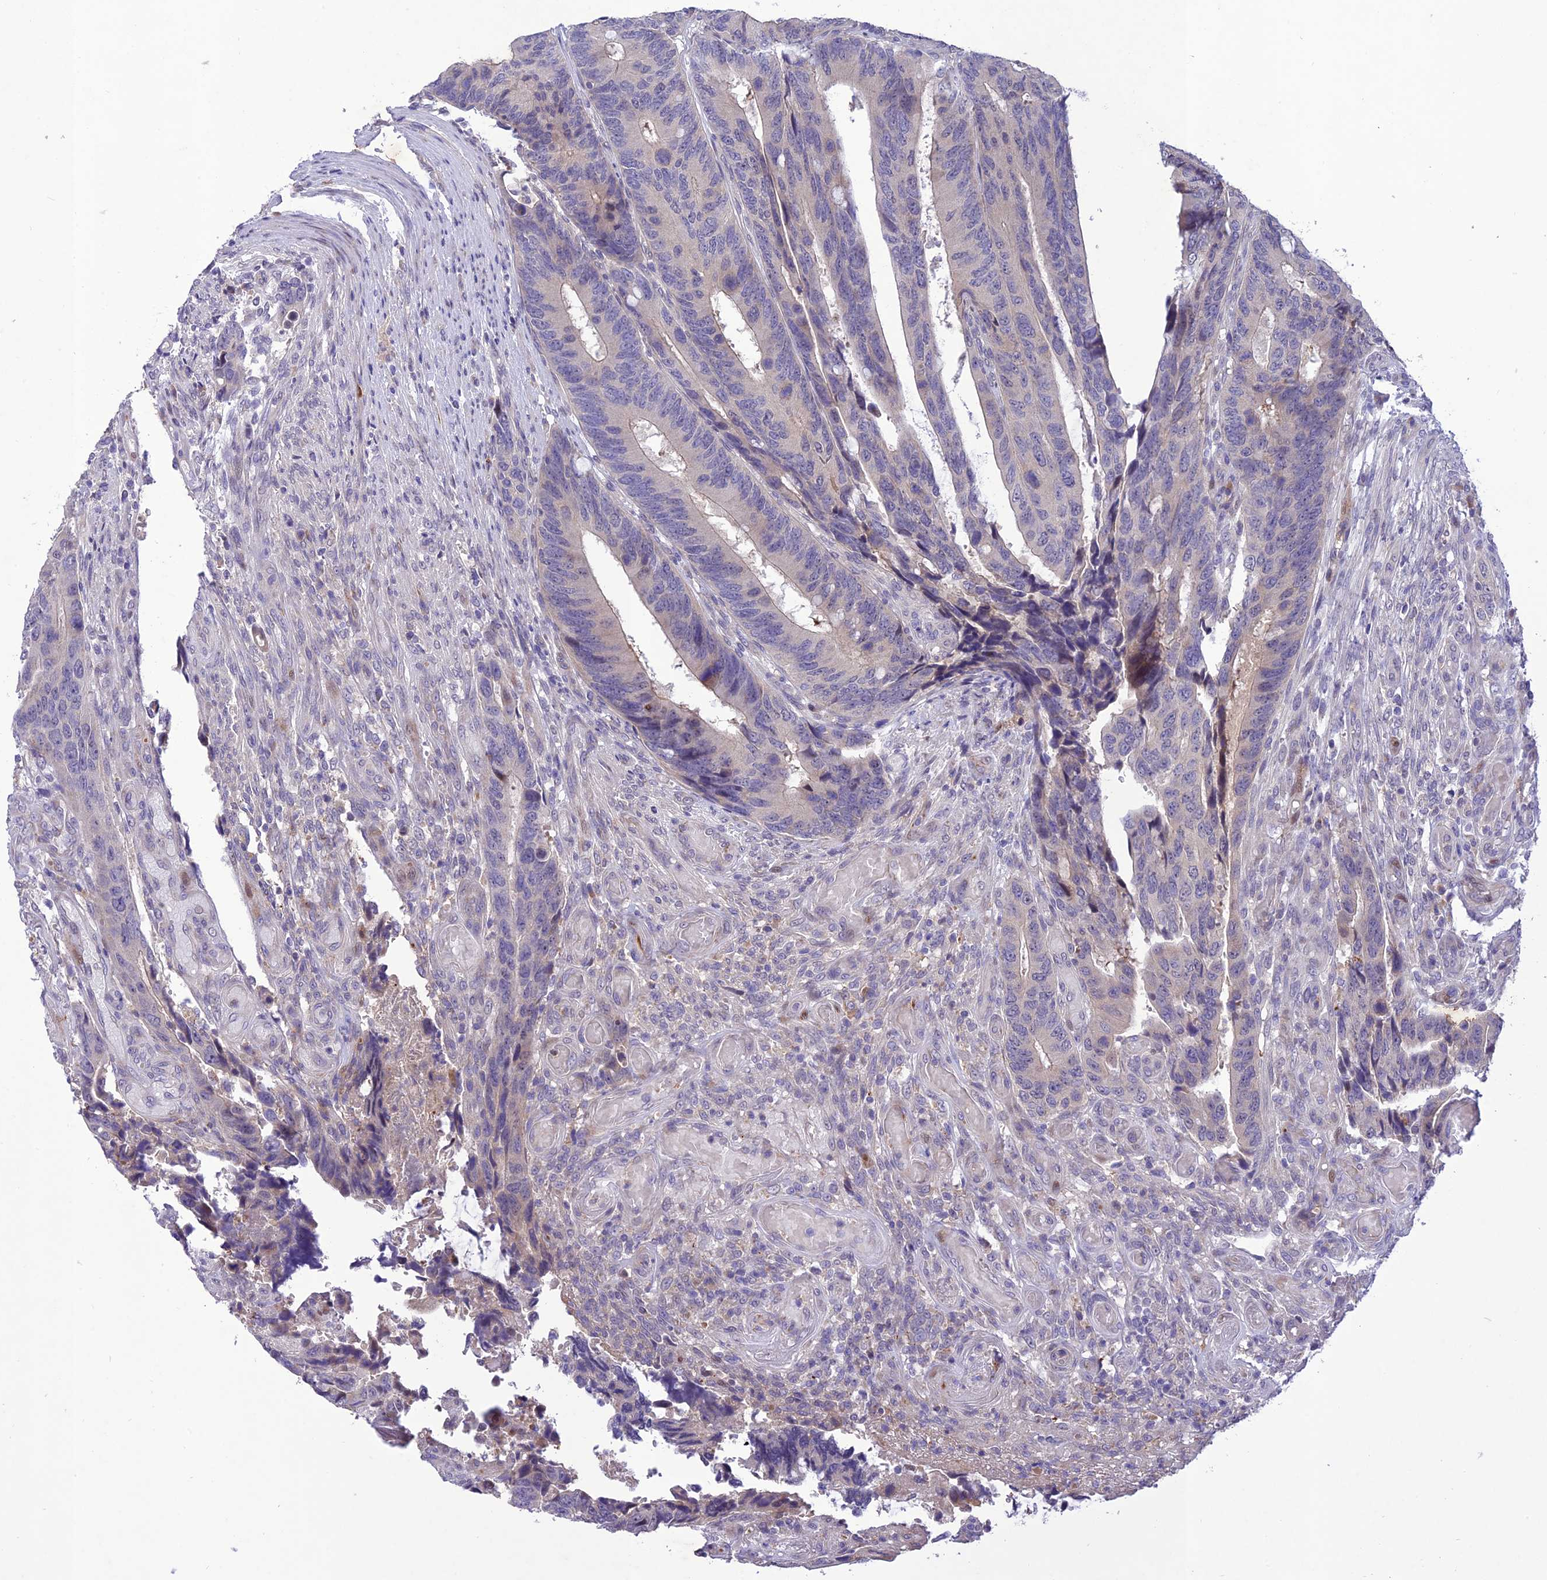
{"staining": {"intensity": "negative", "quantity": "none", "location": "none"}, "tissue": "colorectal cancer", "cell_type": "Tumor cells", "image_type": "cancer", "snomed": [{"axis": "morphology", "description": "Adenocarcinoma, NOS"}, {"axis": "topography", "description": "Colon"}], "caption": "Tumor cells are negative for brown protein staining in colorectal adenocarcinoma.", "gene": "ANKRD52", "patient": {"sex": "male", "age": 87}}